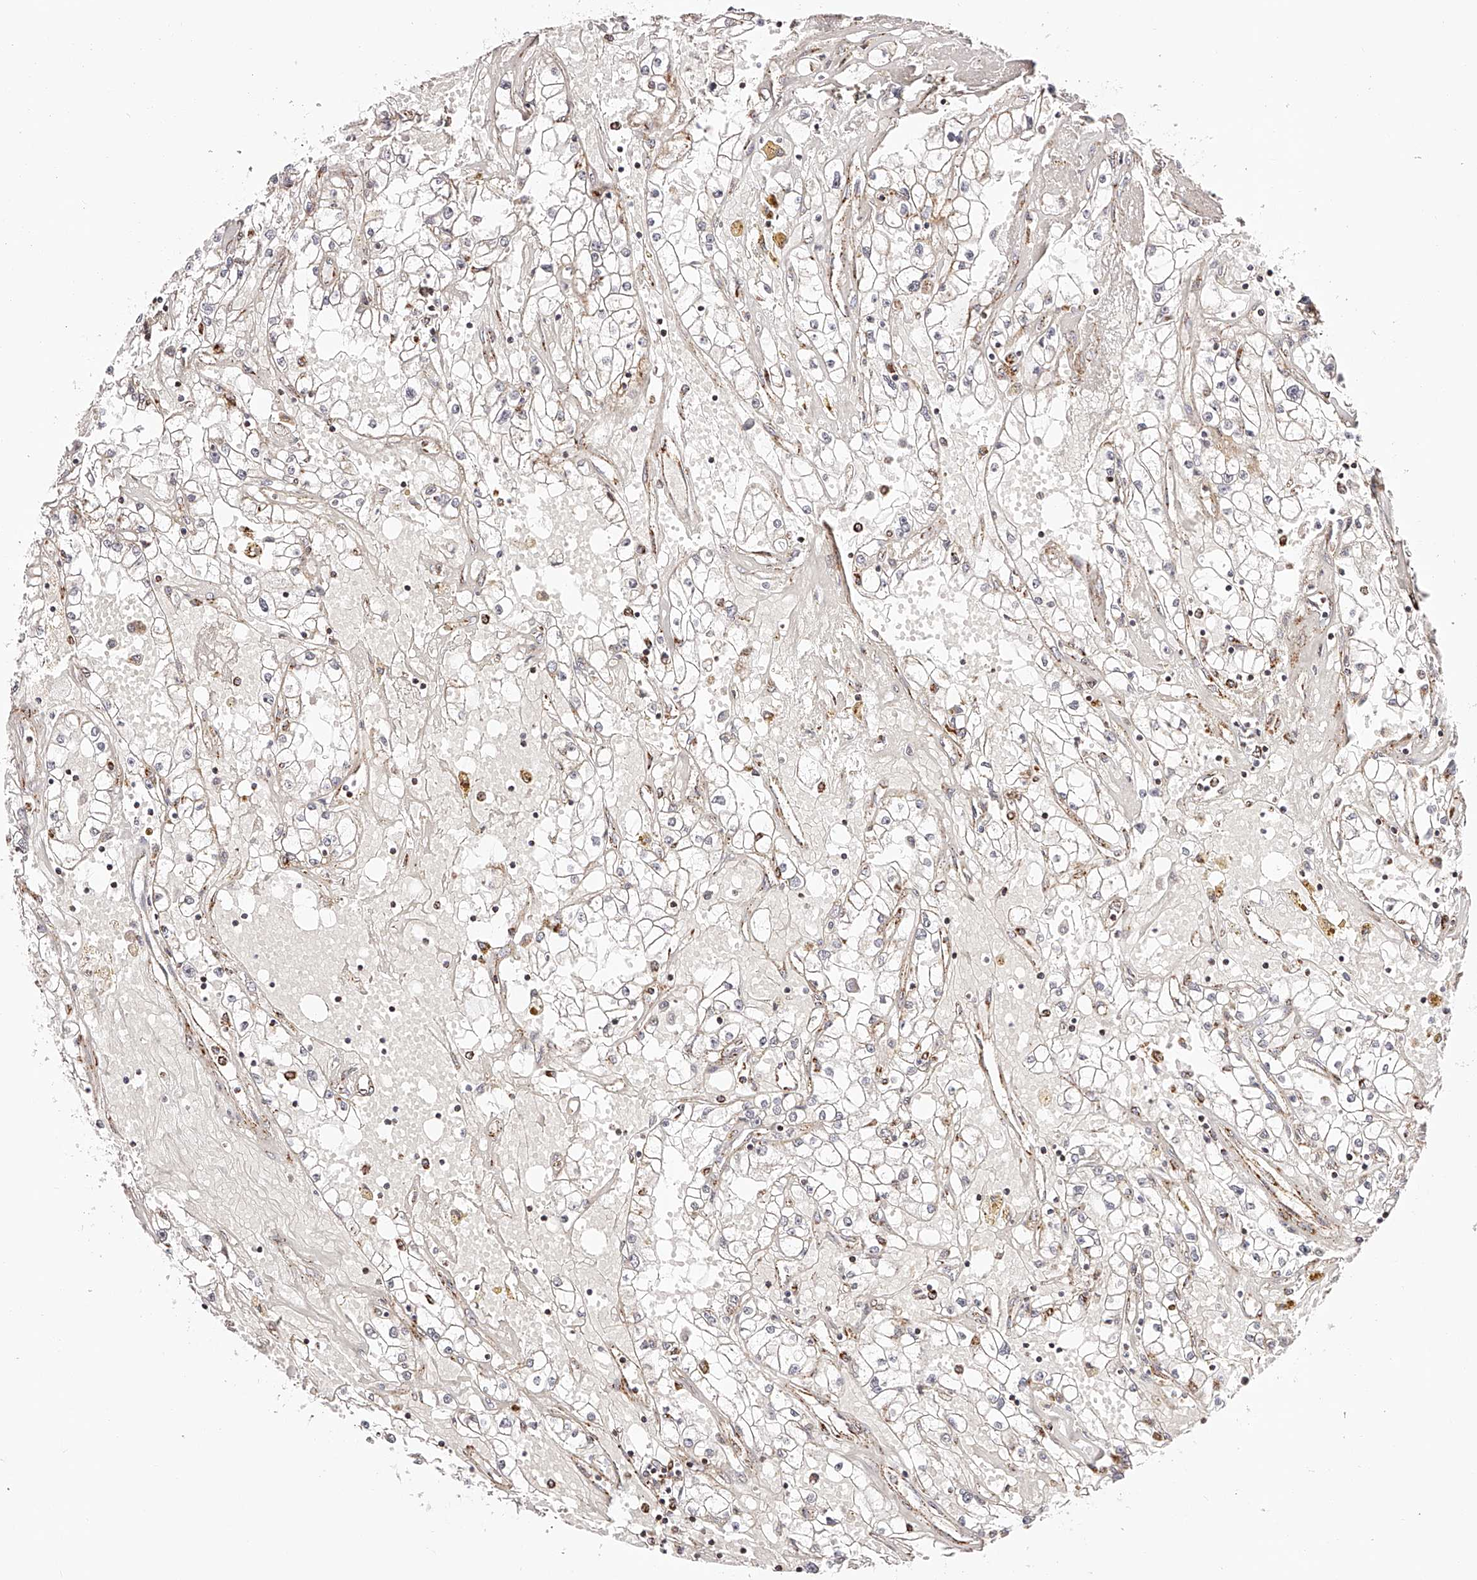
{"staining": {"intensity": "negative", "quantity": "none", "location": "none"}, "tissue": "renal cancer", "cell_type": "Tumor cells", "image_type": "cancer", "snomed": [{"axis": "morphology", "description": "Adenocarcinoma, NOS"}, {"axis": "topography", "description": "Kidney"}], "caption": "Protein analysis of renal cancer reveals no significant staining in tumor cells.", "gene": "NDUFV3", "patient": {"sex": "male", "age": 56}}